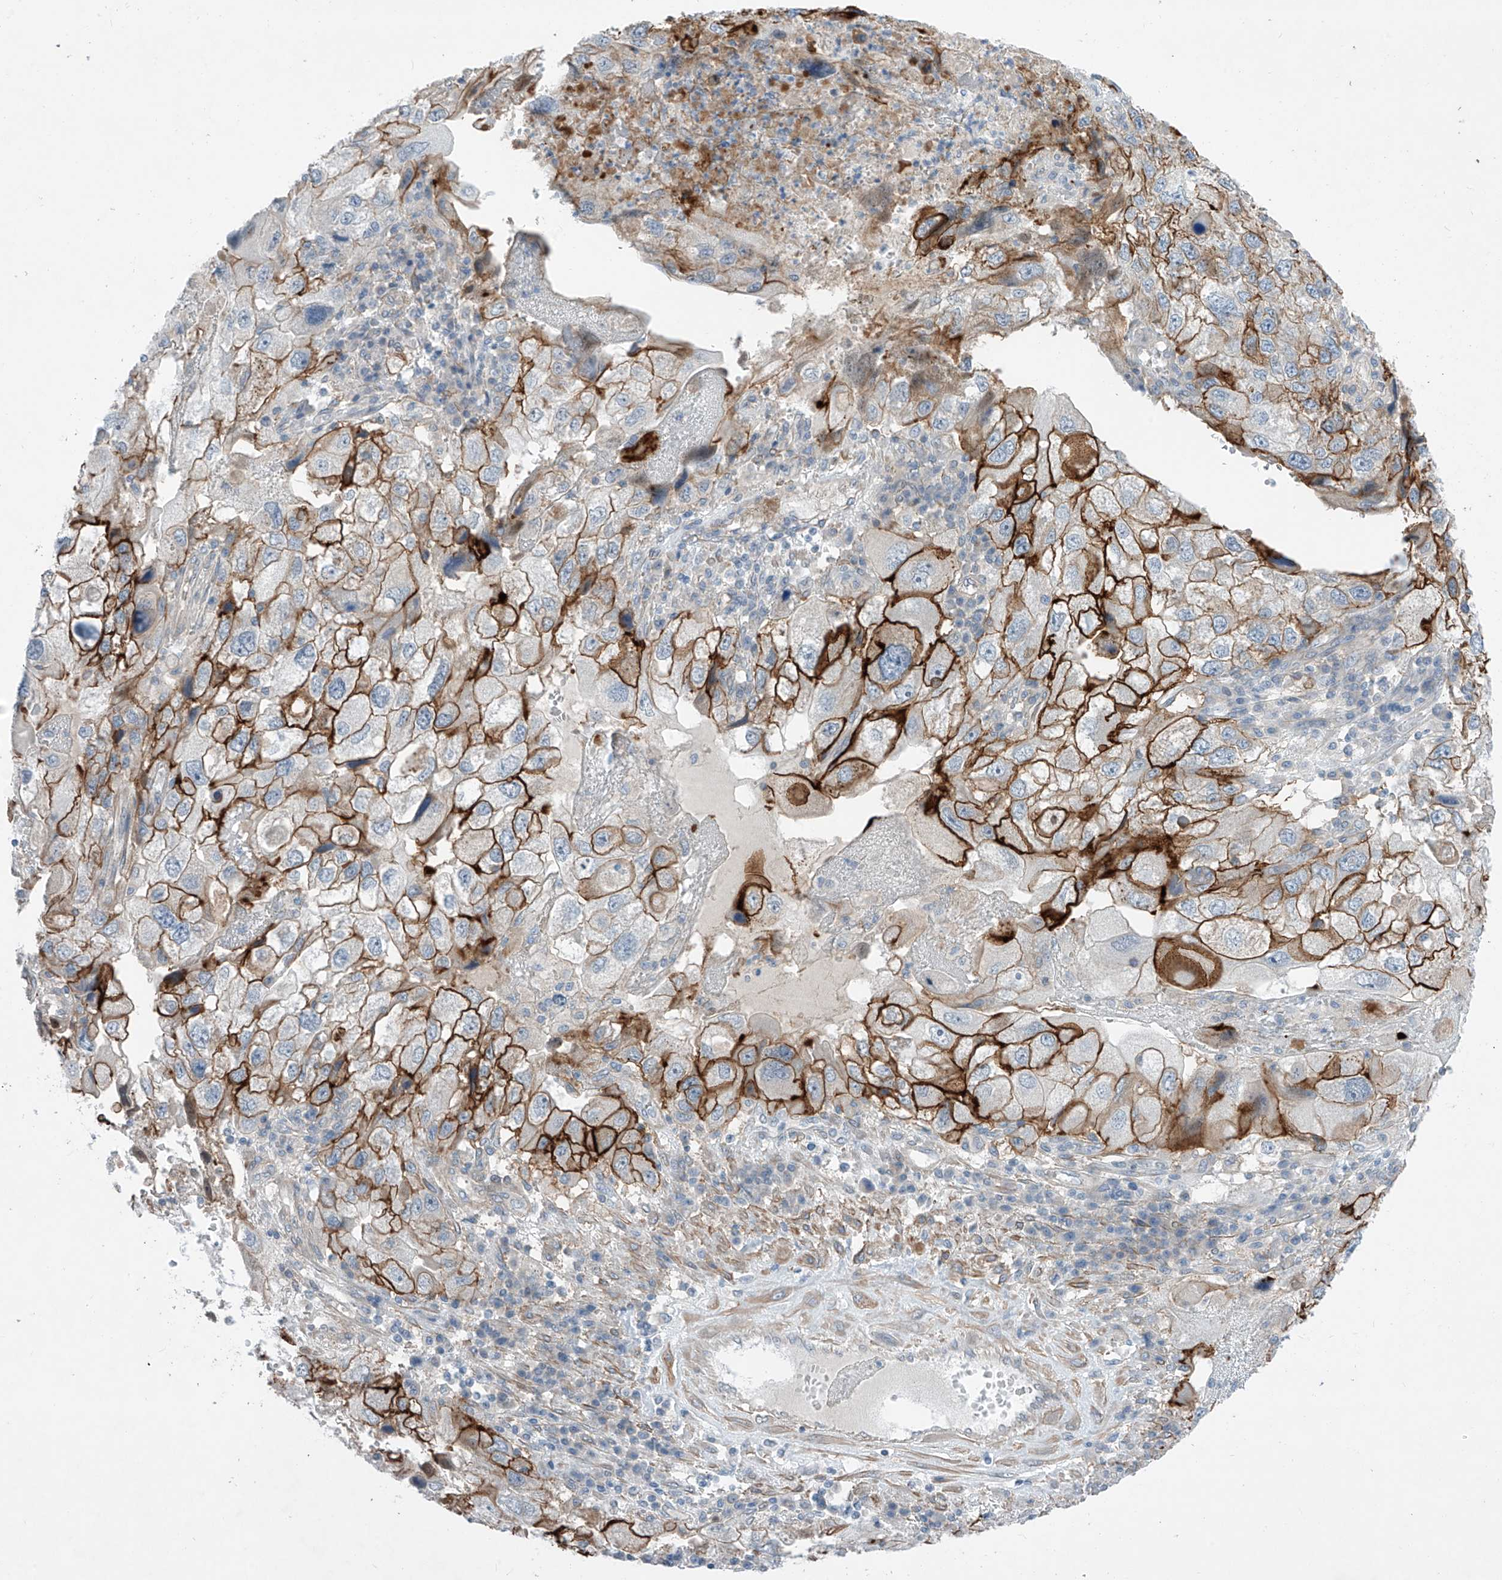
{"staining": {"intensity": "strong", "quantity": ">75%", "location": "cytoplasmic/membranous"}, "tissue": "endometrial cancer", "cell_type": "Tumor cells", "image_type": "cancer", "snomed": [{"axis": "morphology", "description": "Adenocarcinoma, NOS"}, {"axis": "topography", "description": "Endometrium"}], "caption": "The image exhibits immunohistochemical staining of endometrial cancer. There is strong cytoplasmic/membranous staining is identified in about >75% of tumor cells.", "gene": "ABLIM2", "patient": {"sex": "female", "age": 49}}